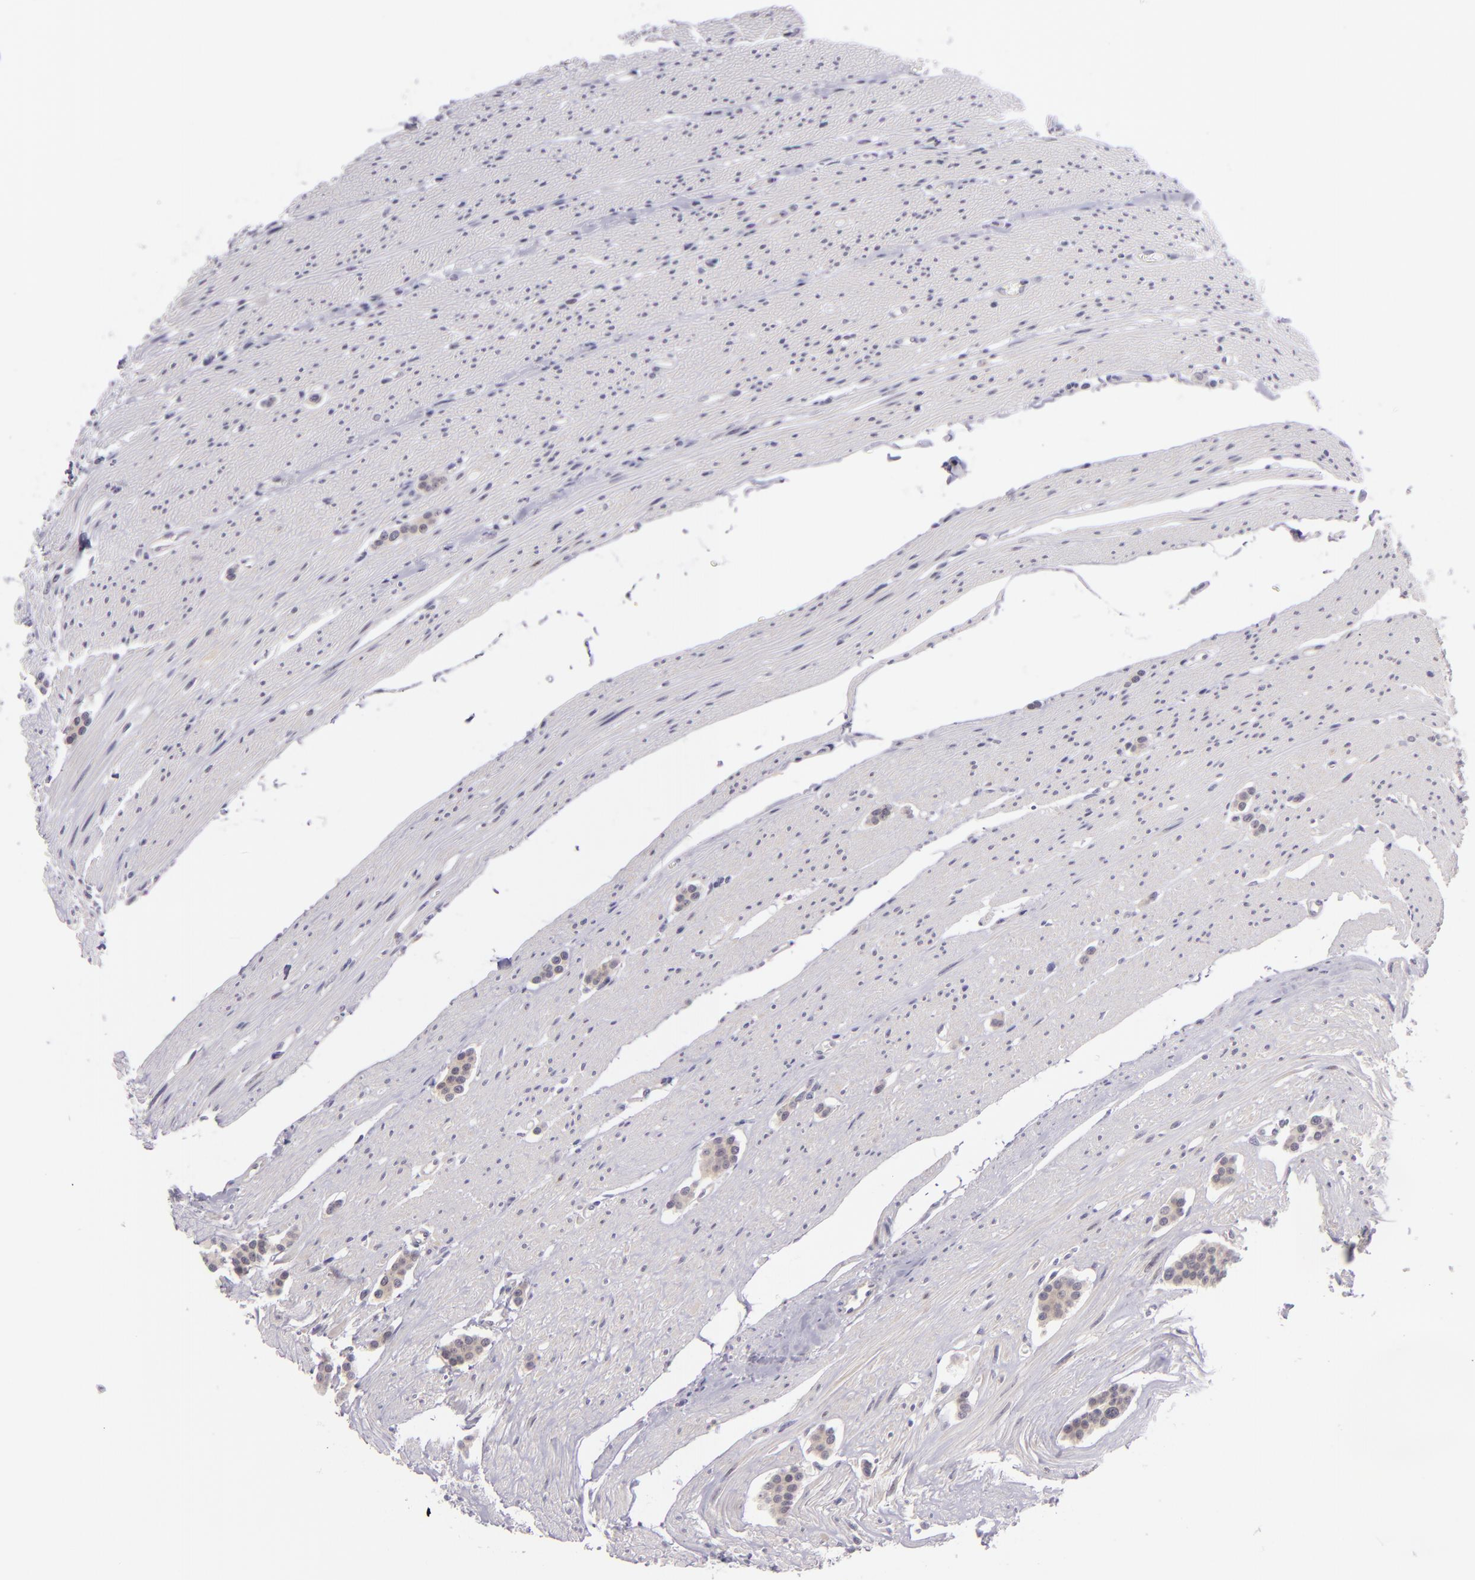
{"staining": {"intensity": "negative", "quantity": "none", "location": "none"}, "tissue": "carcinoid", "cell_type": "Tumor cells", "image_type": "cancer", "snomed": [{"axis": "morphology", "description": "Carcinoid, malignant, NOS"}, {"axis": "topography", "description": "Small intestine"}], "caption": "This is an immunohistochemistry image of carcinoid. There is no staining in tumor cells.", "gene": "CSE1L", "patient": {"sex": "male", "age": 60}}